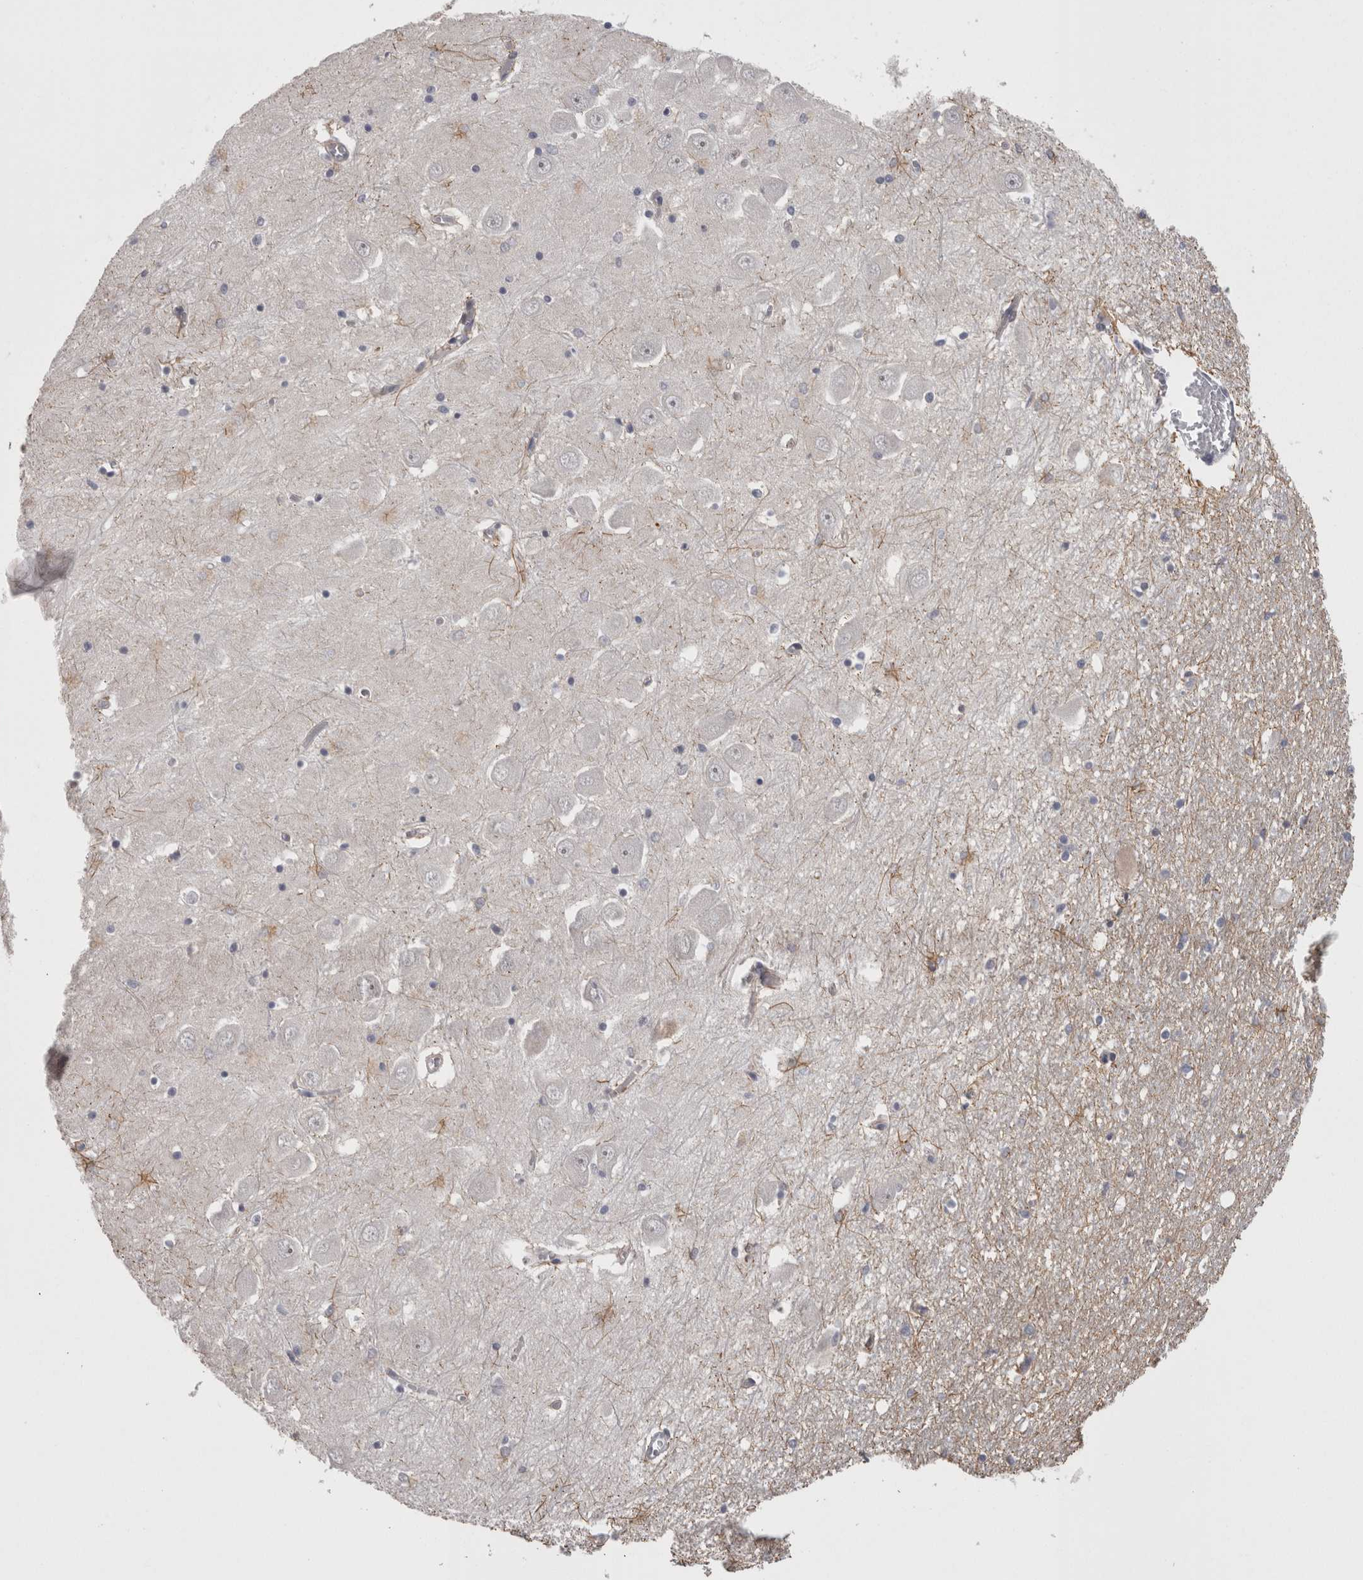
{"staining": {"intensity": "negative", "quantity": "none", "location": "none"}, "tissue": "hippocampus", "cell_type": "Glial cells", "image_type": "normal", "snomed": [{"axis": "morphology", "description": "Normal tissue, NOS"}, {"axis": "topography", "description": "Hippocampus"}], "caption": "High magnification brightfield microscopy of benign hippocampus stained with DAB (3,3'-diaminobenzidine) (brown) and counterstained with hematoxylin (blue): glial cells show no significant staining. Nuclei are stained in blue.", "gene": "RMDN1", "patient": {"sex": "male", "age": 70}}